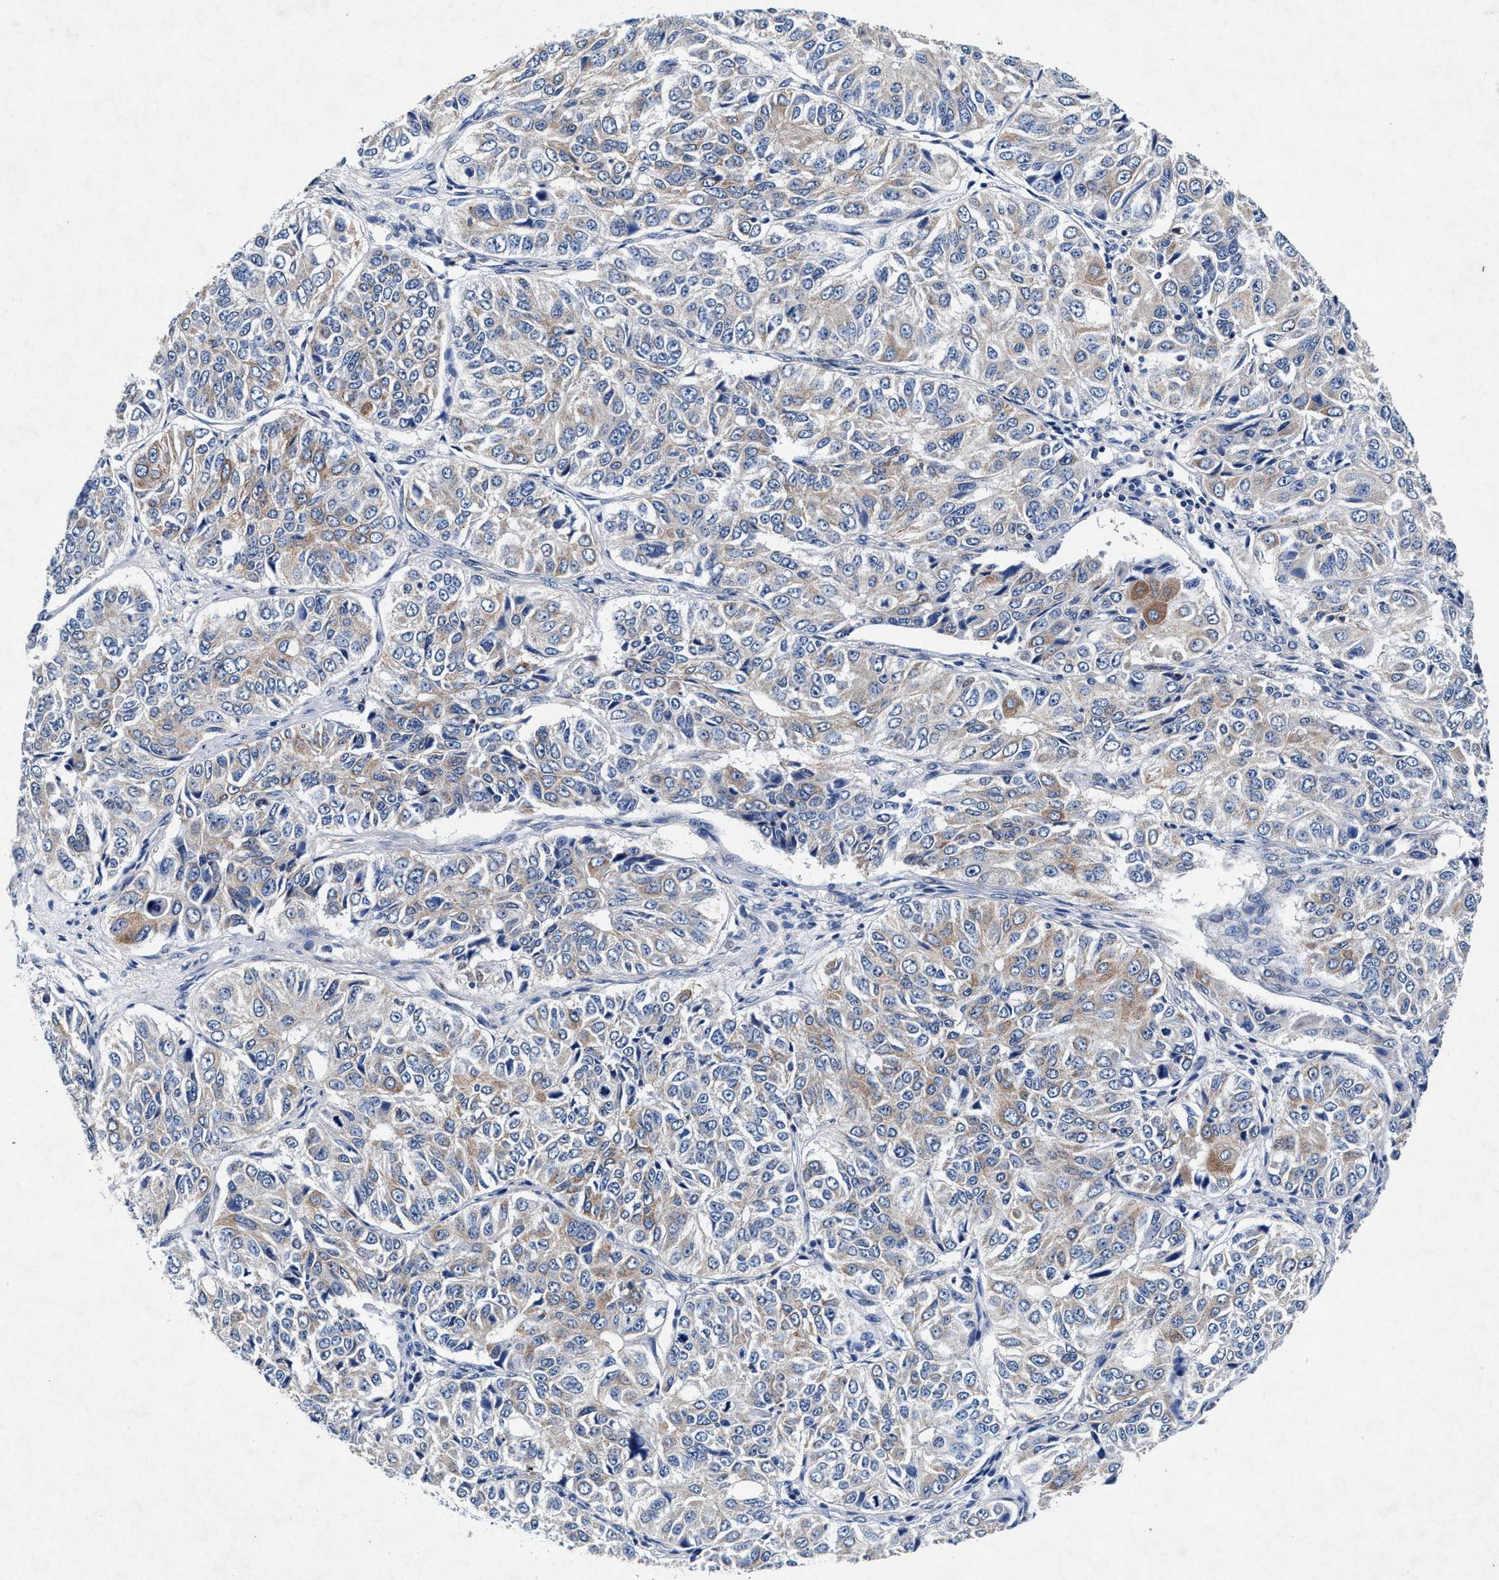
{"staining": {"intensity": "weak", "quantity": "<25%", "location": "cytoplasmic/membranous"}, "tissue": "ovarian cancer", "cell_type": "Tumor cells", "image_type": "cancer", "snomed": [{"axis": "morphology", "description": "Carcinoma, endometroid"}, {"axis": "topography", "description": "Ovary"}], "caption": "Histopathology image shows no protein positivity in tumor cells of ovarian cancer tissue. Nuclei are stained in blue.", "gene": "SLC8A1", "patient": {"sex": "female", "age": 51}}